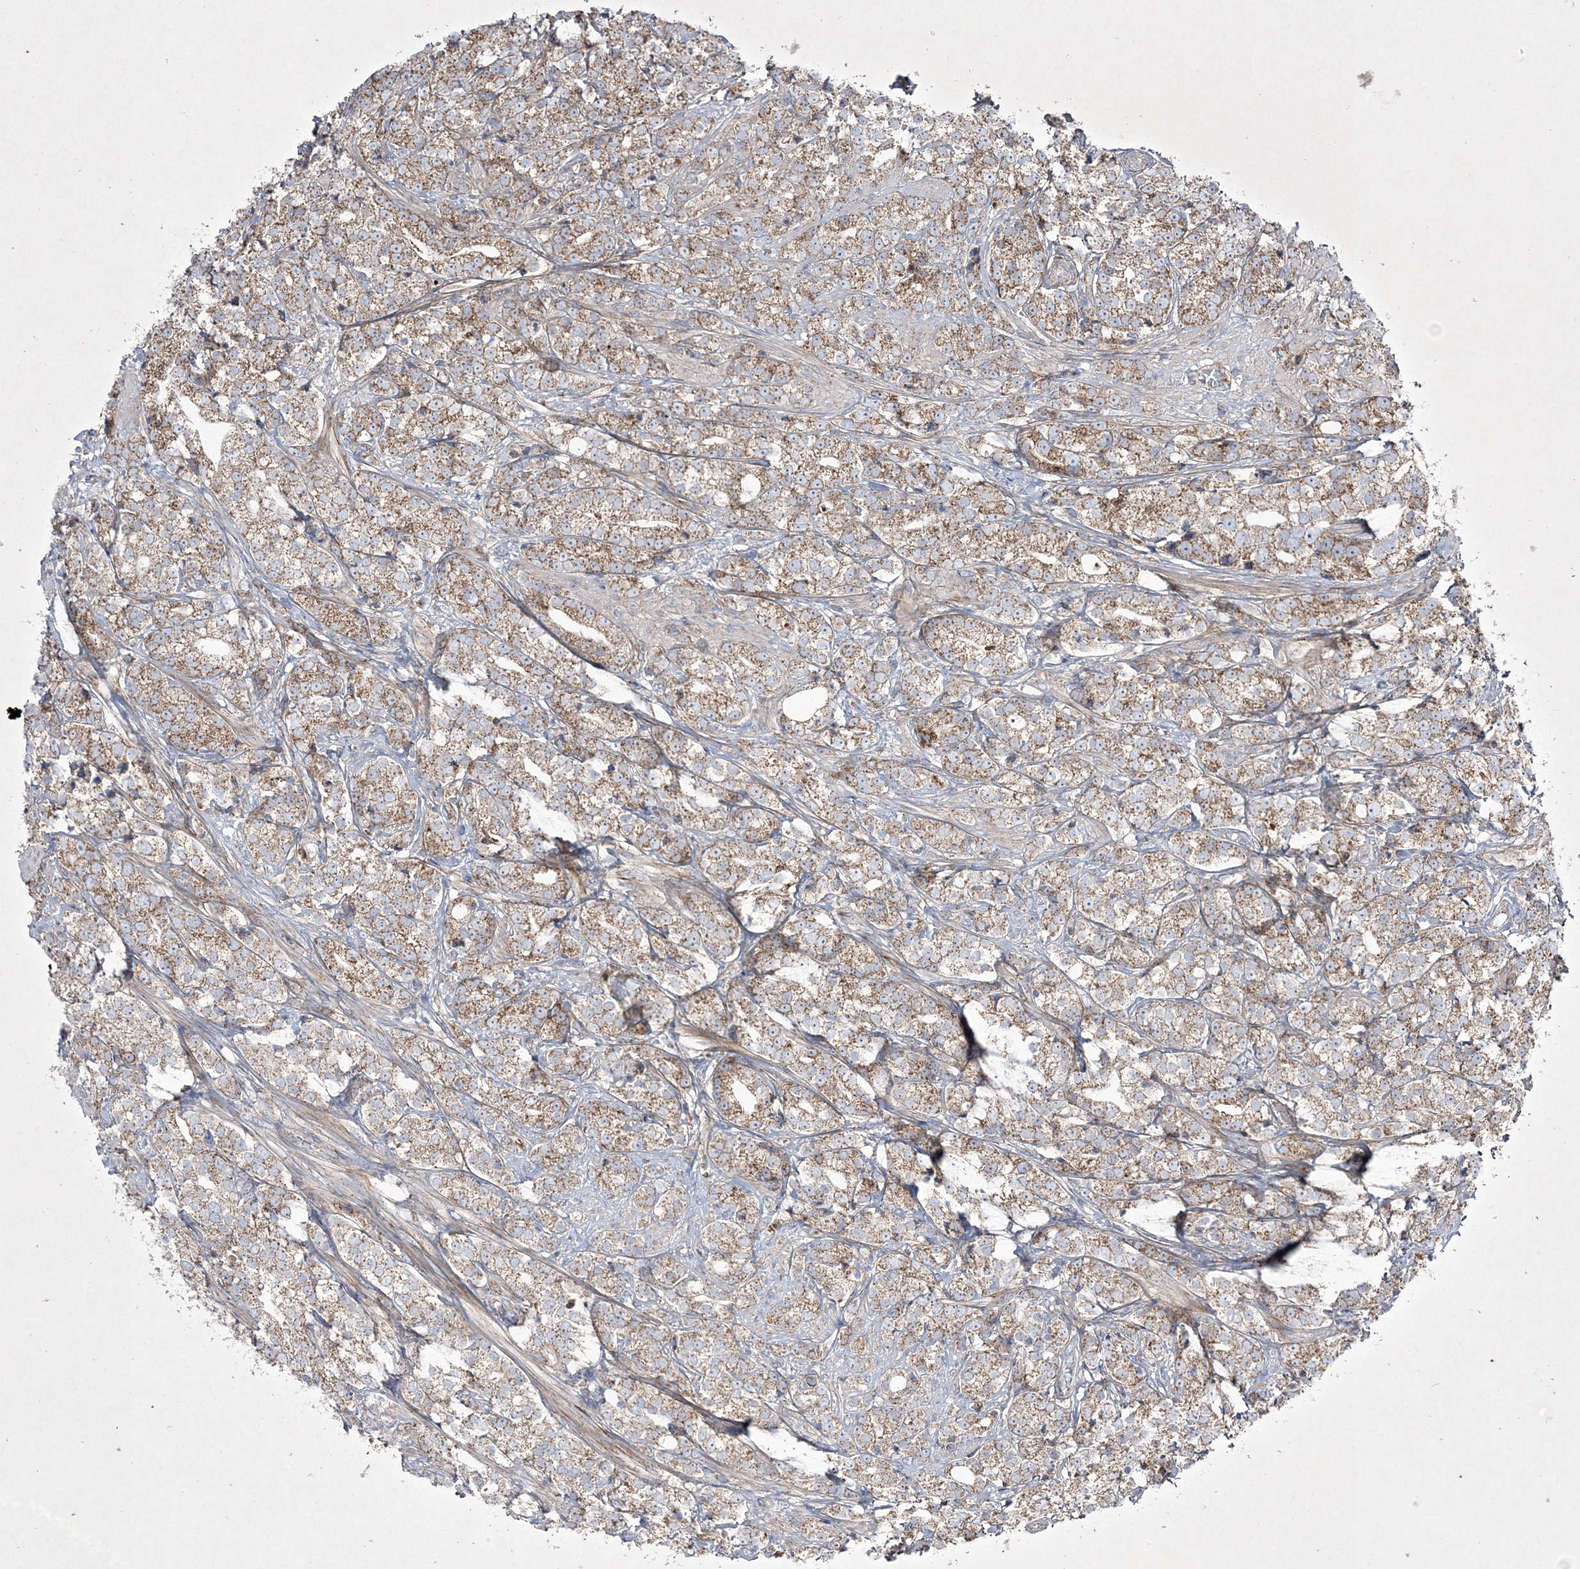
{"staining": {"intensity": "moderate", "quantity": ">75%", "location": "cytoplasmic/membranous"}, "tissue": "prostate cancer", "cell_type": "Tumor cells", "image_type": "cancer", "snomed": [{"axis": "morphology", "description": "Adenocarcinoma, High grade"}, {"axis": "topography", "description": "Prostate"}], "caption": "Prostate cancer (adenocarcinoma (high-grade)) stained with IHC demonstrates moderate cytoplasmic/membranous expression in approximately >75% of tumor cells.", "gene": "RICTOR", "patient": {"sex": "male", "age": 69}}